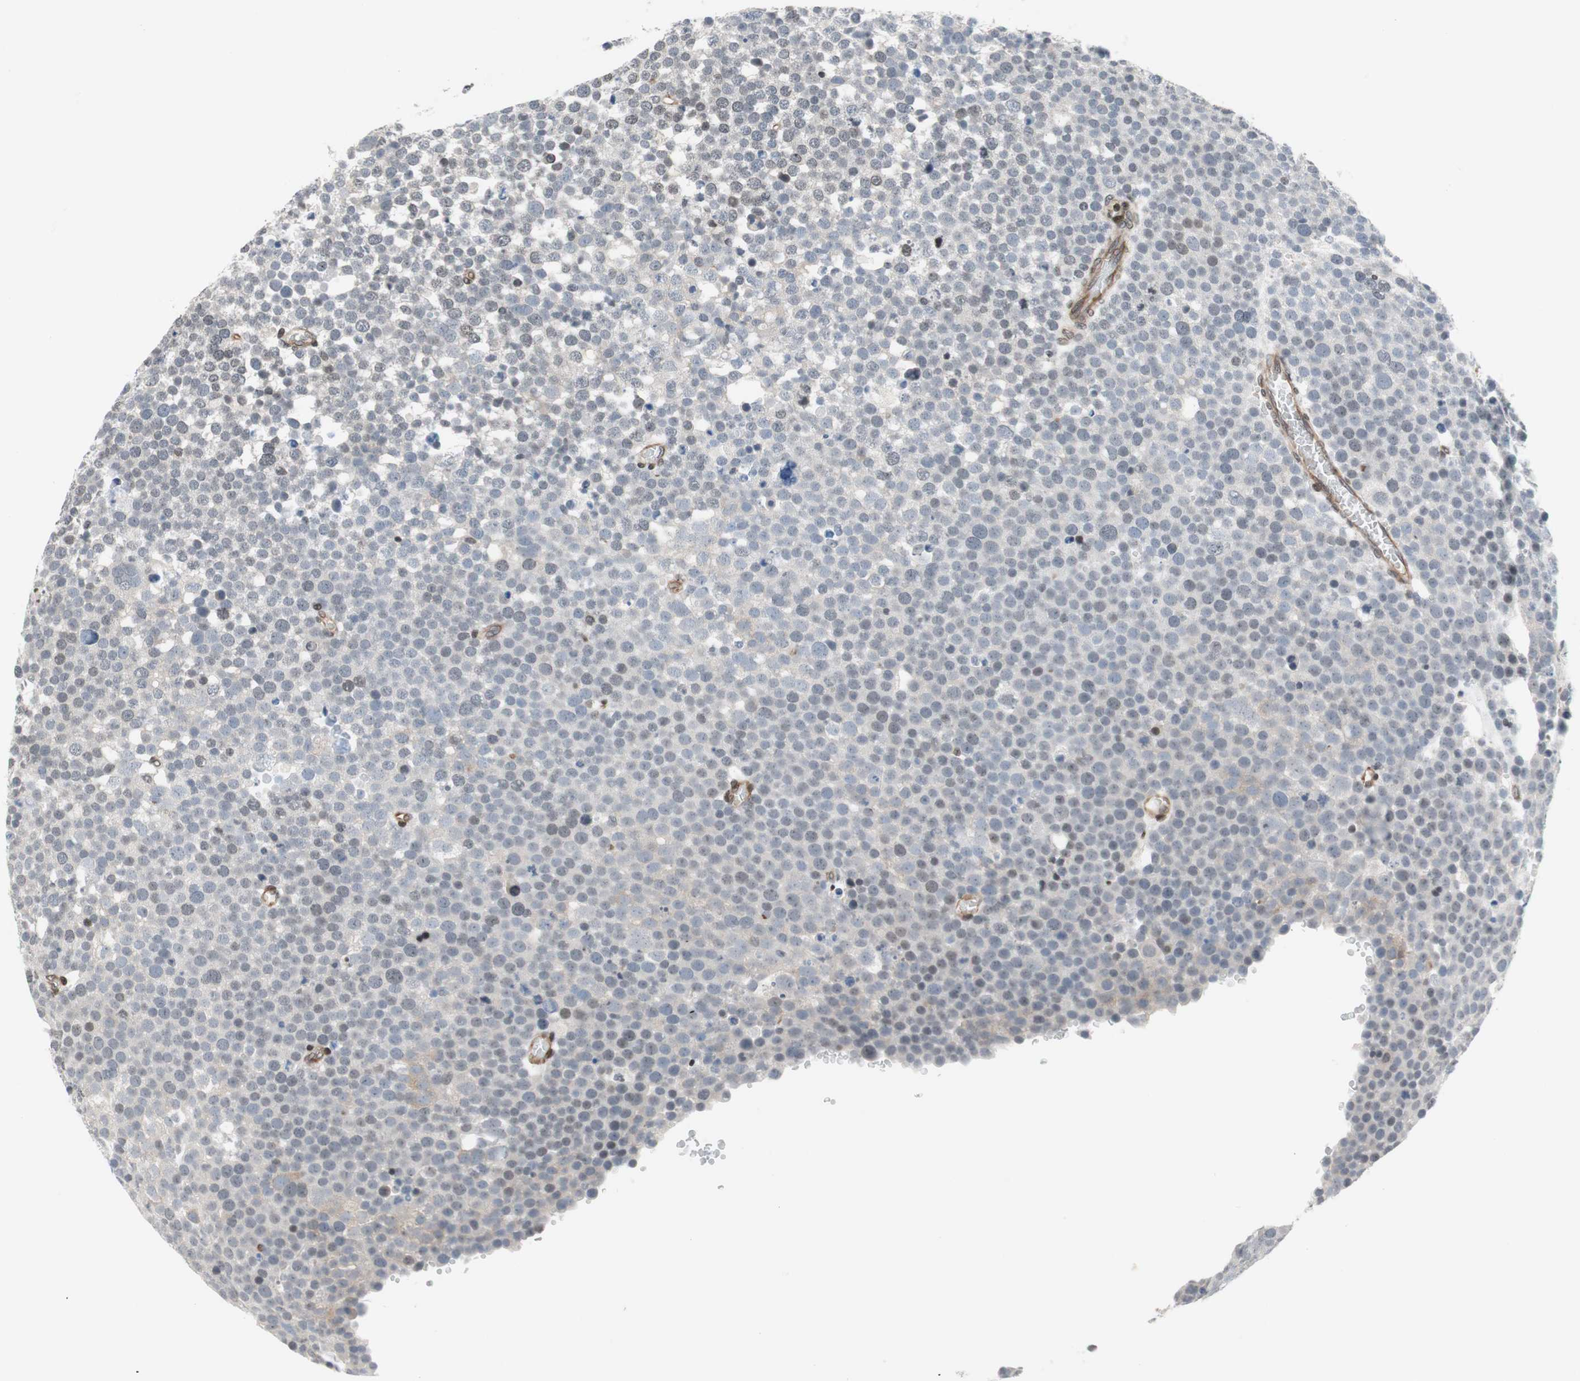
{"staining": {"intensity": "negative", "quantity": "none", "location": "none"}, "tissue": "testis cancer", "cell_type": "Tumor cells", "image_type": "cancer", "snomed": [{"axis": "morphology", "description": "Seminoma, NOS"}, {"axis": "topography", "description": "Testis"}], "caption": "DAB (3,3'-diaminobenzidine) immunohistochemical staining of human testis cancer (seminoma) displays no significant expression in tumor cells.", "gene": "ZNF512B", "patient": {"sex": "male", "age": 71}}